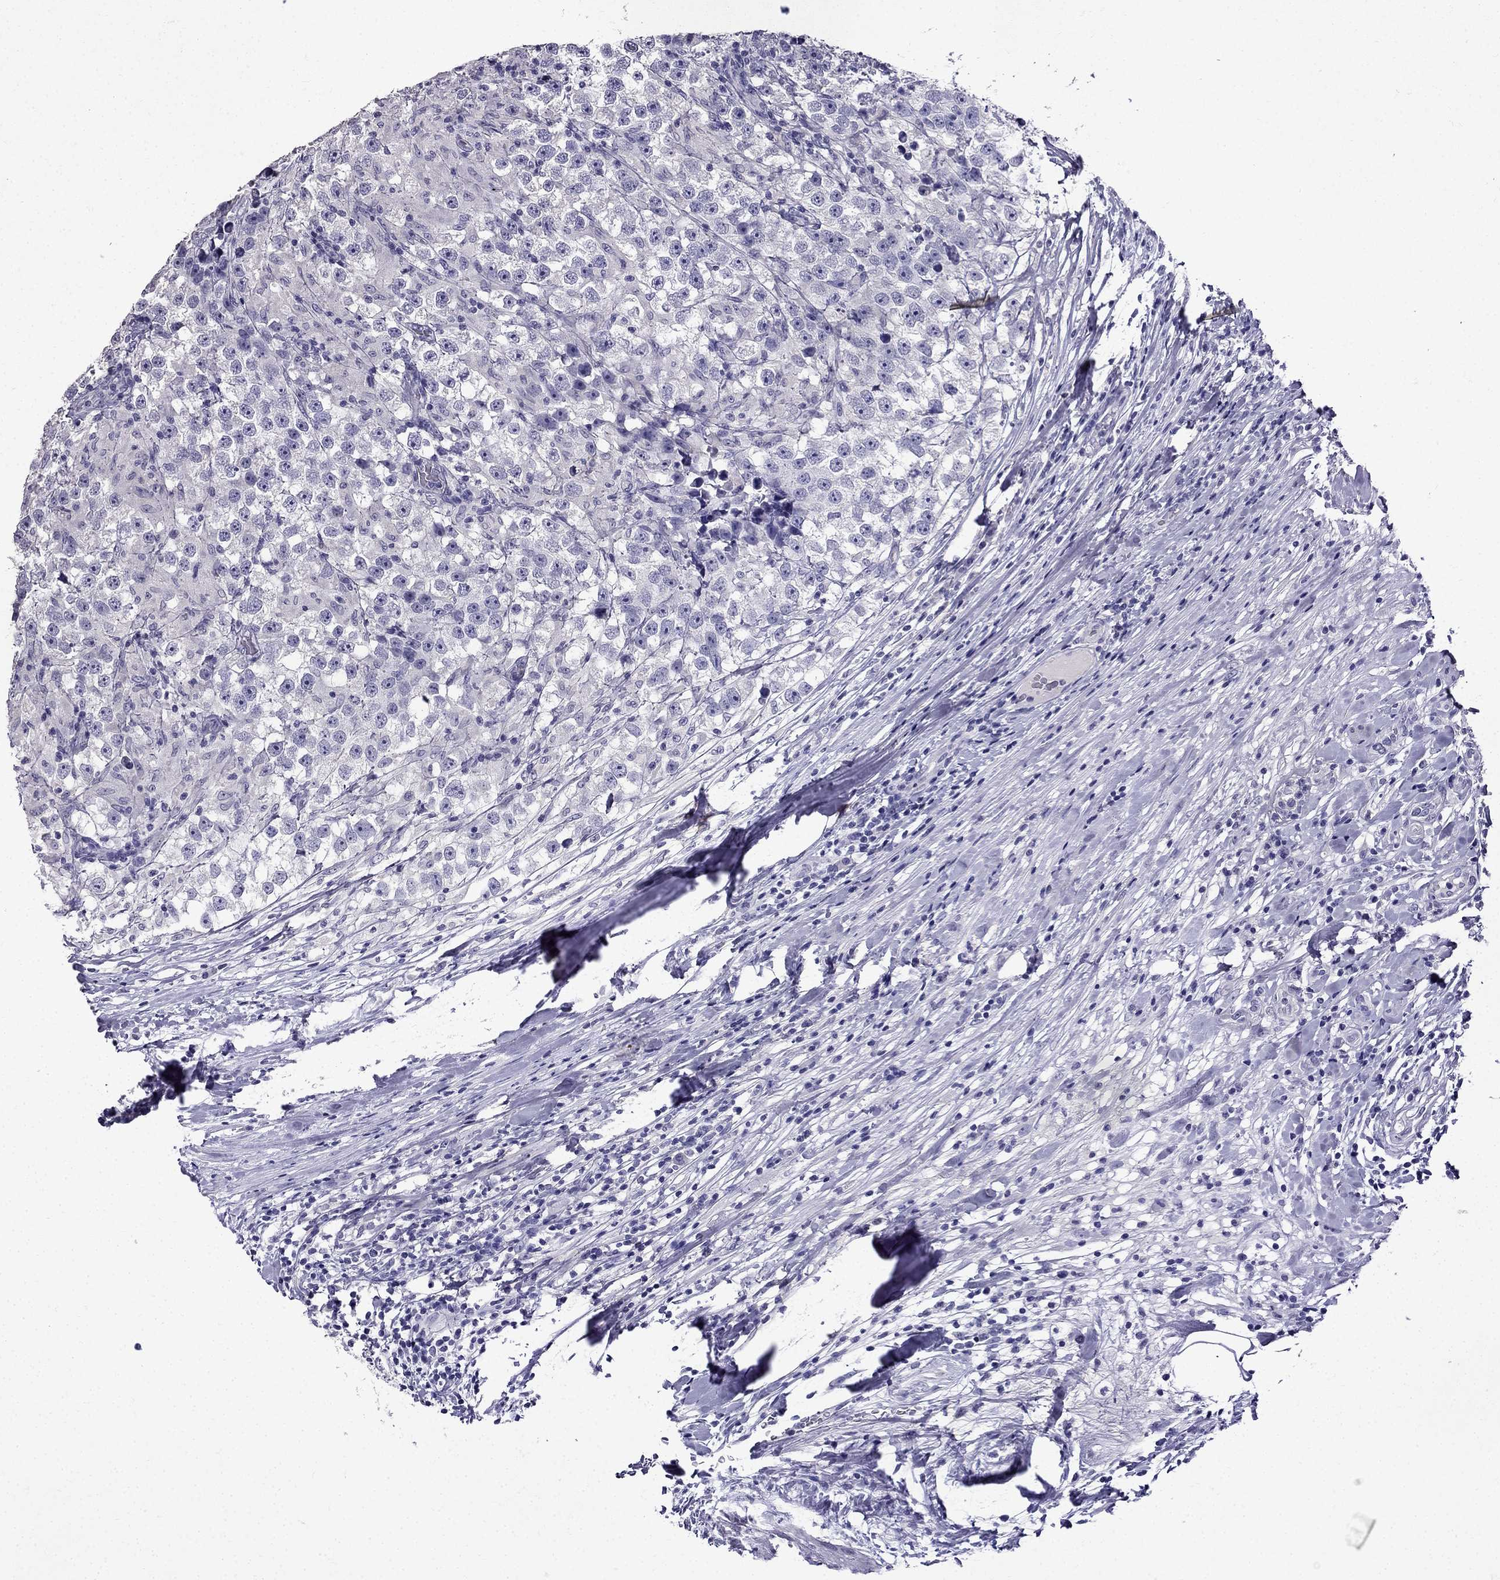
{"staining": {"intensity": "negative", "quantity": "none", "location": "none"}, "tissue": "testis cancer", "cell_type": "Tumor cells", "image_type": "cancer", "snomed": [{"axis": "morphology", "description": "Seminoma, NOS"}, {"axis": "topography", "description": "Testis"}], "caption": "Immunohistochemical staining of testis cancer reveals no significant staining in tumor cells. (Brightfield microscopy of DAB (3,3'-diaminobenzidine) immunohistochemistry at high magnification).", "gene": "DNAH17", "patient": {"sex": "male", "age": 46}}